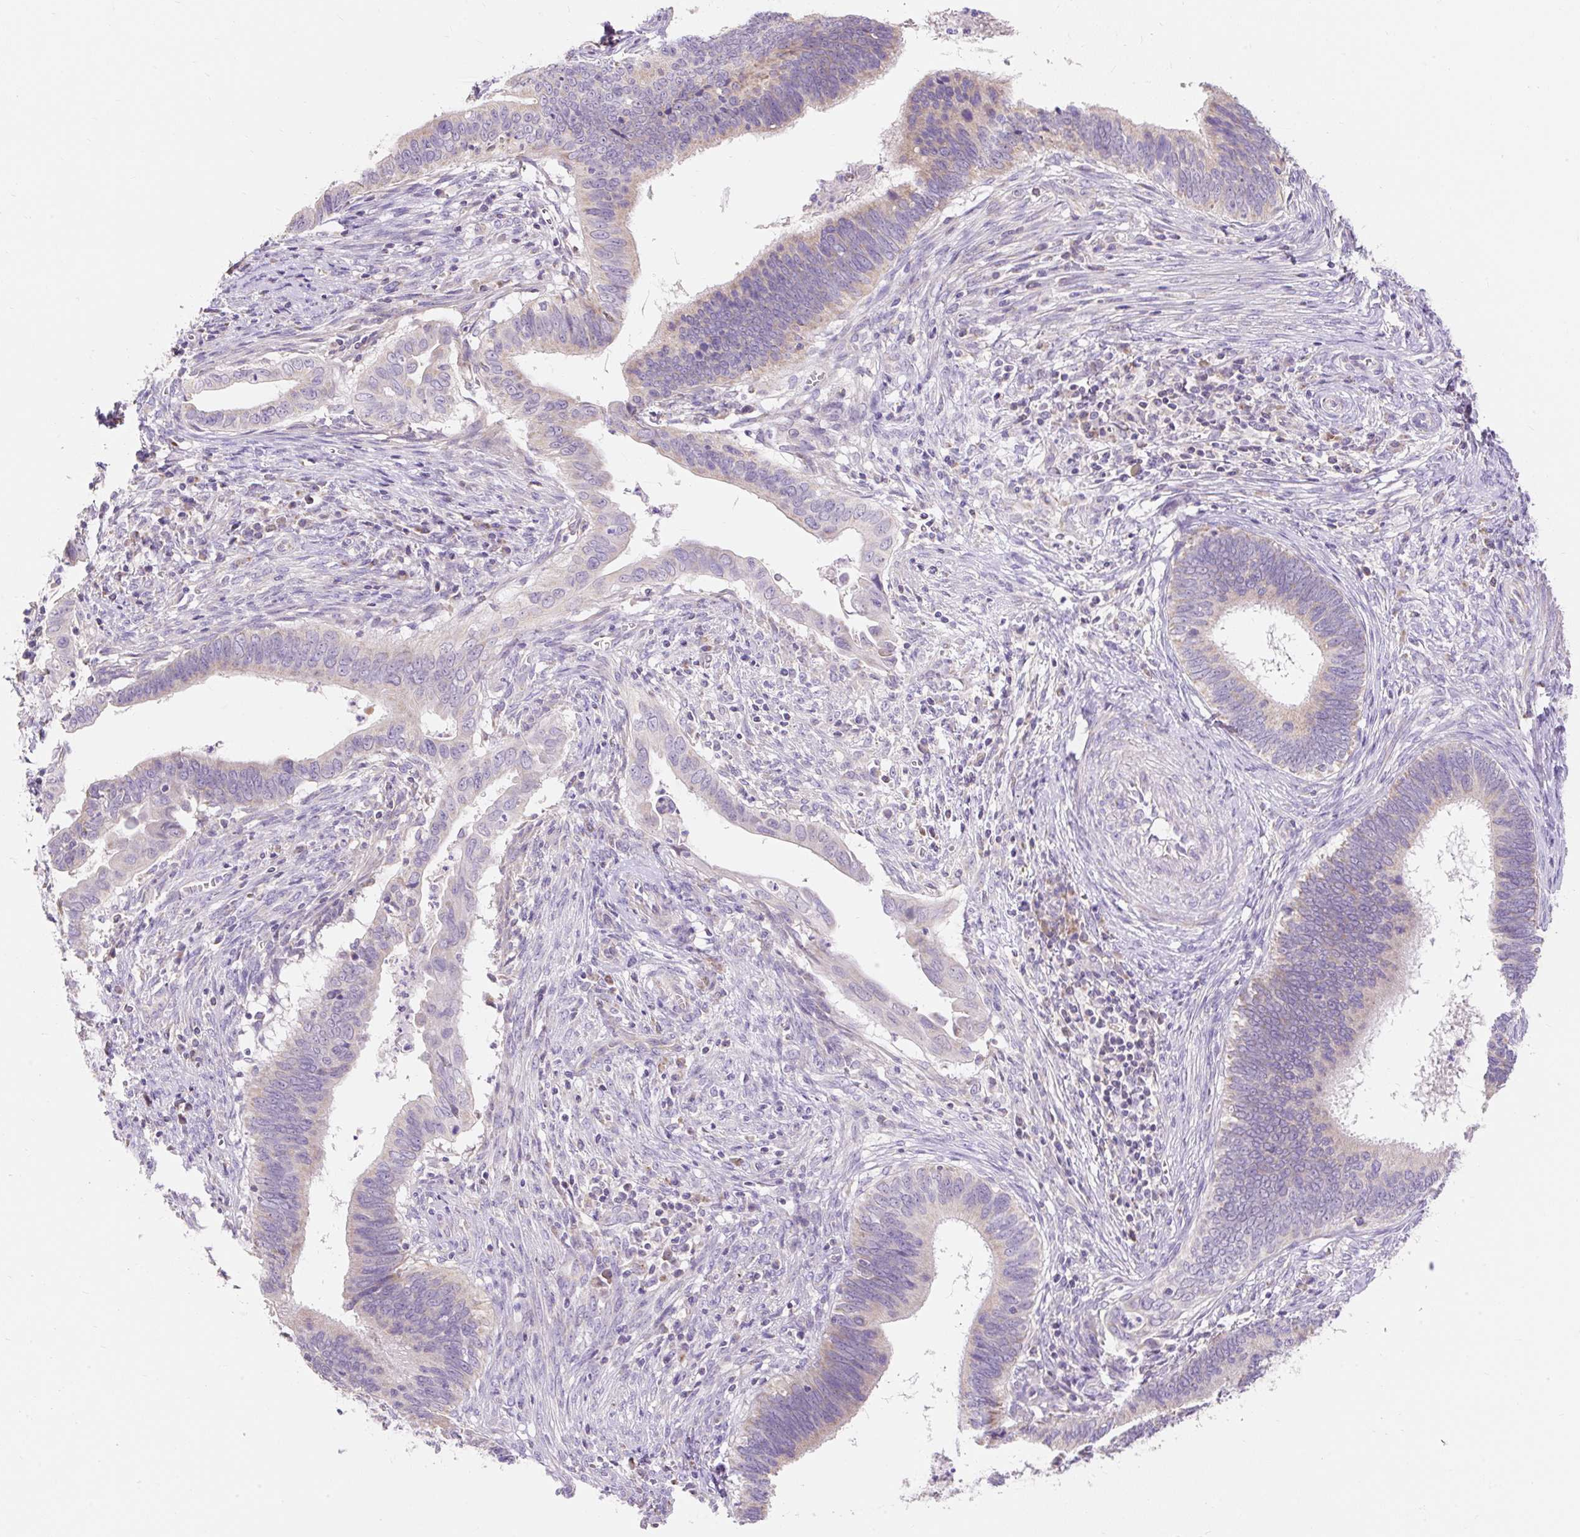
{"staining": {"intensity": "weak", "quantity": "<25%", "location": "cytoplasmic/membranous"}, "tissue": "cervical cancer", "cell_type": "Tumor cells", "image_type": "cancer", "snomed": [{"axis": "morphology", "description": "Adenocarcinoma, NOS"}, {"axis": "topography", "description": "Cervix"}], "caption": "Tumor cells show no significant staining in cervical cancer.", "gene": "PMAIP1", "patient": {"sex": "female", "age": 42}}